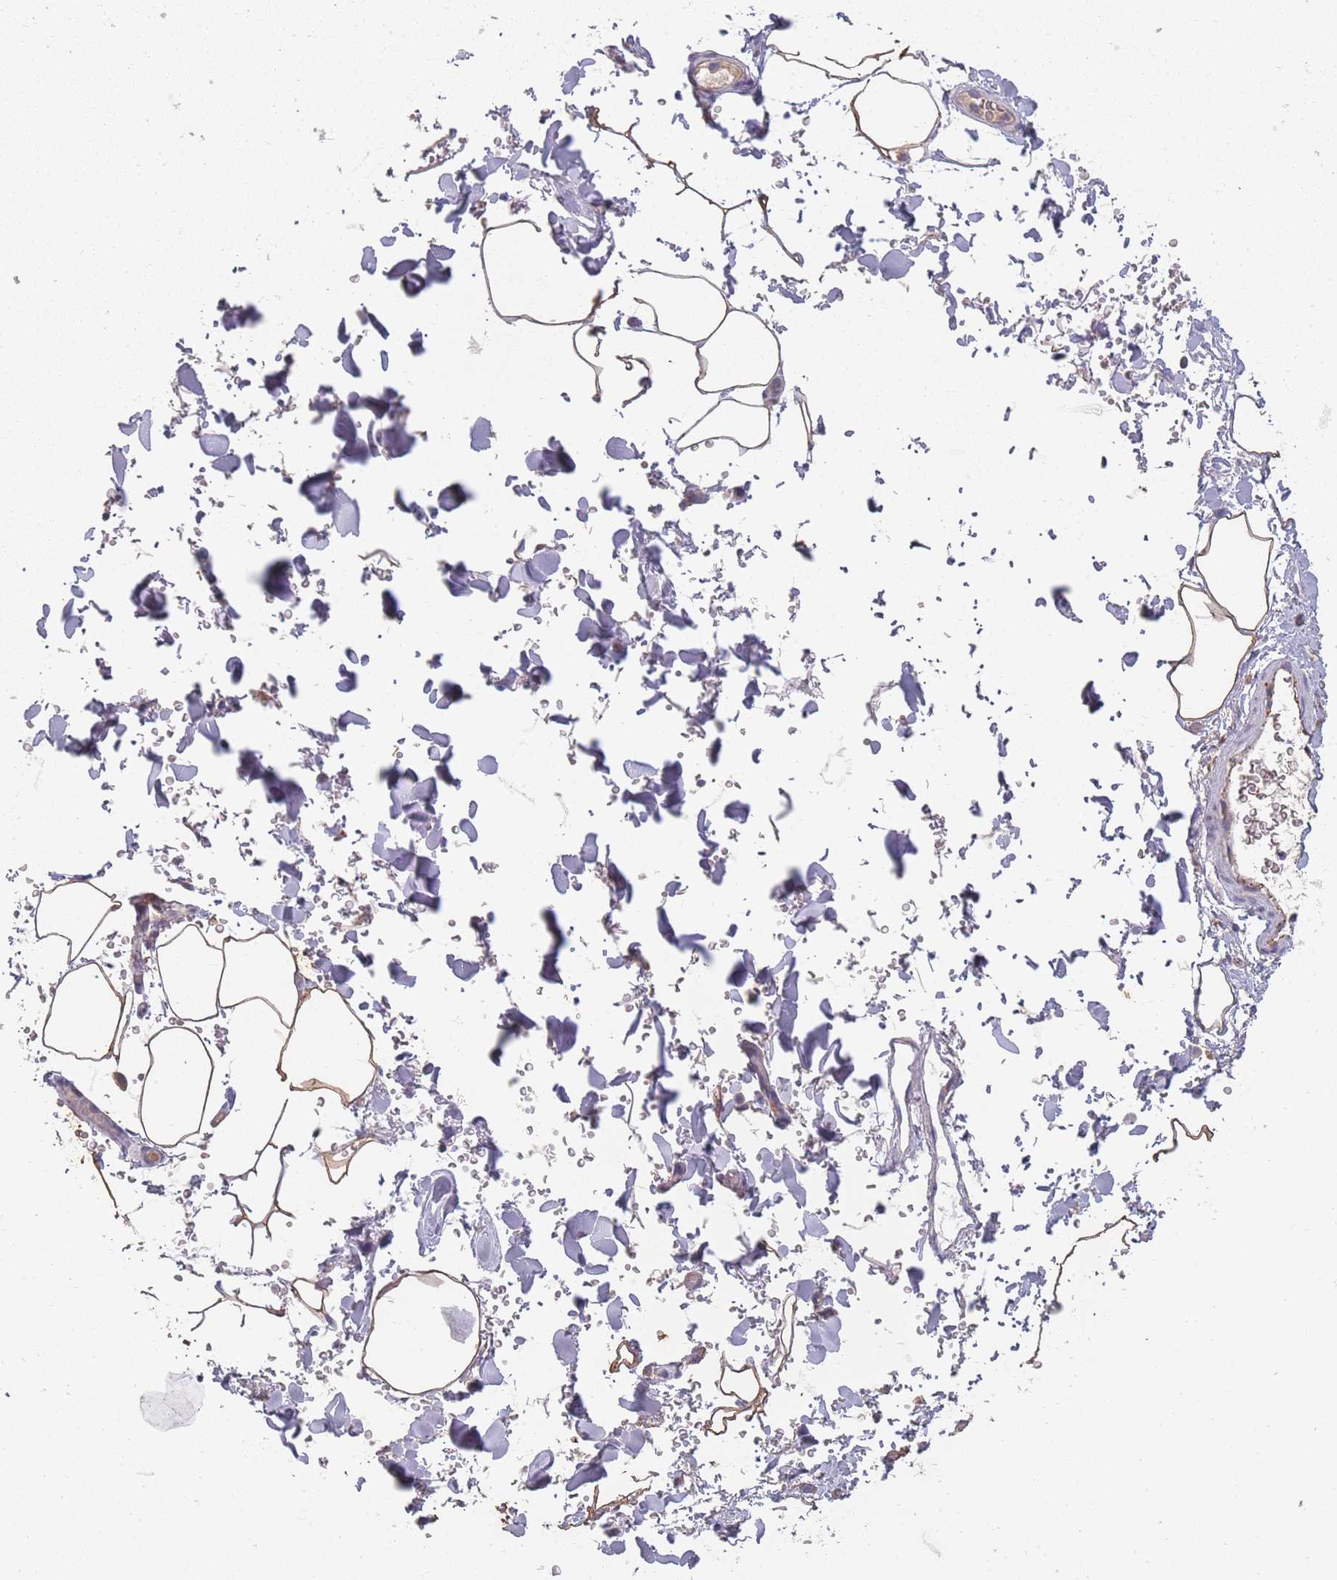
{"staining": {"intensity": "moderate", "quantity": ">75%", "location": "cytoplasmic/membranous"}, "tissue": "adipose tissue", "cell_type": "Adipocytes", "image_type": "normal", "snomed": [{"axis": "morphology", "description": "Normal tissue, NOS"}, {"axis": "topography", "description": "Rectum"}, {"axis": "topography", "description": "Peripheral nerve tissue"}], "caption": "Adipose tissue stained with a brown dye shows moderate cytoplasmic/membranous positive positivity in about >75% of adipocytes.", "gene": "SANBR", "patient": {"sex": "female", "age": 69}}